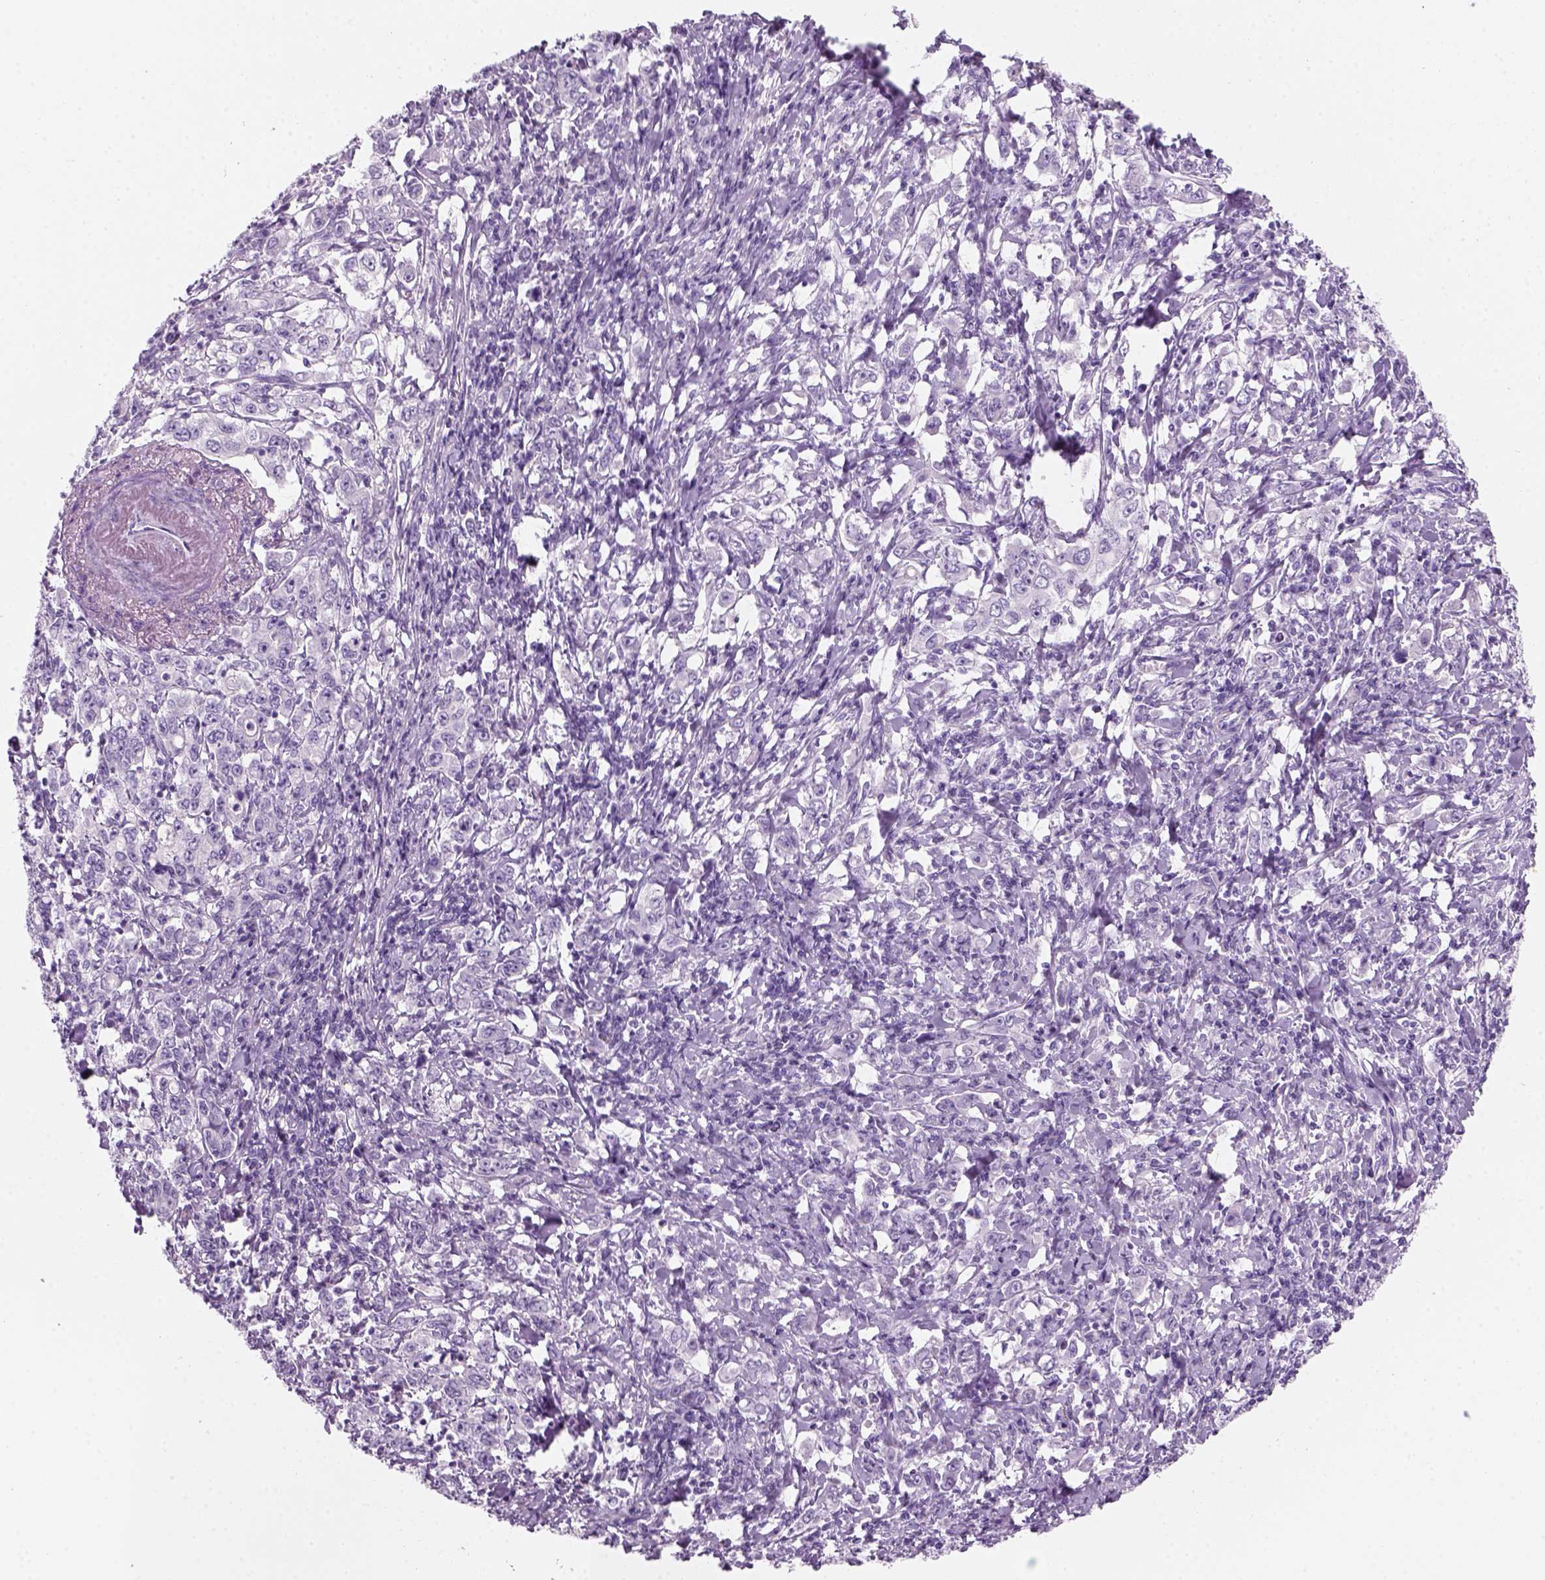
{"staining": {"intensity": "negative", "quantity": "none", "location": "none"}, "tissue": "stomach cancer", "cell_type": "Tumor cells", "image_type": "cancer", "snomed": [{"axis": "morphology", "description": "Adenocarcinoma, NOS"}, {"axis": "topography", "description": "Stomach, lower"}], "caption": "The immunohistochemistry (IHC) image has no significant positivity in tumor cells of stomach cancer (adenocarcinoma) tissue.", "gene": "KRTAP11-1", "patient": {"sex": "female", "age": 72}}